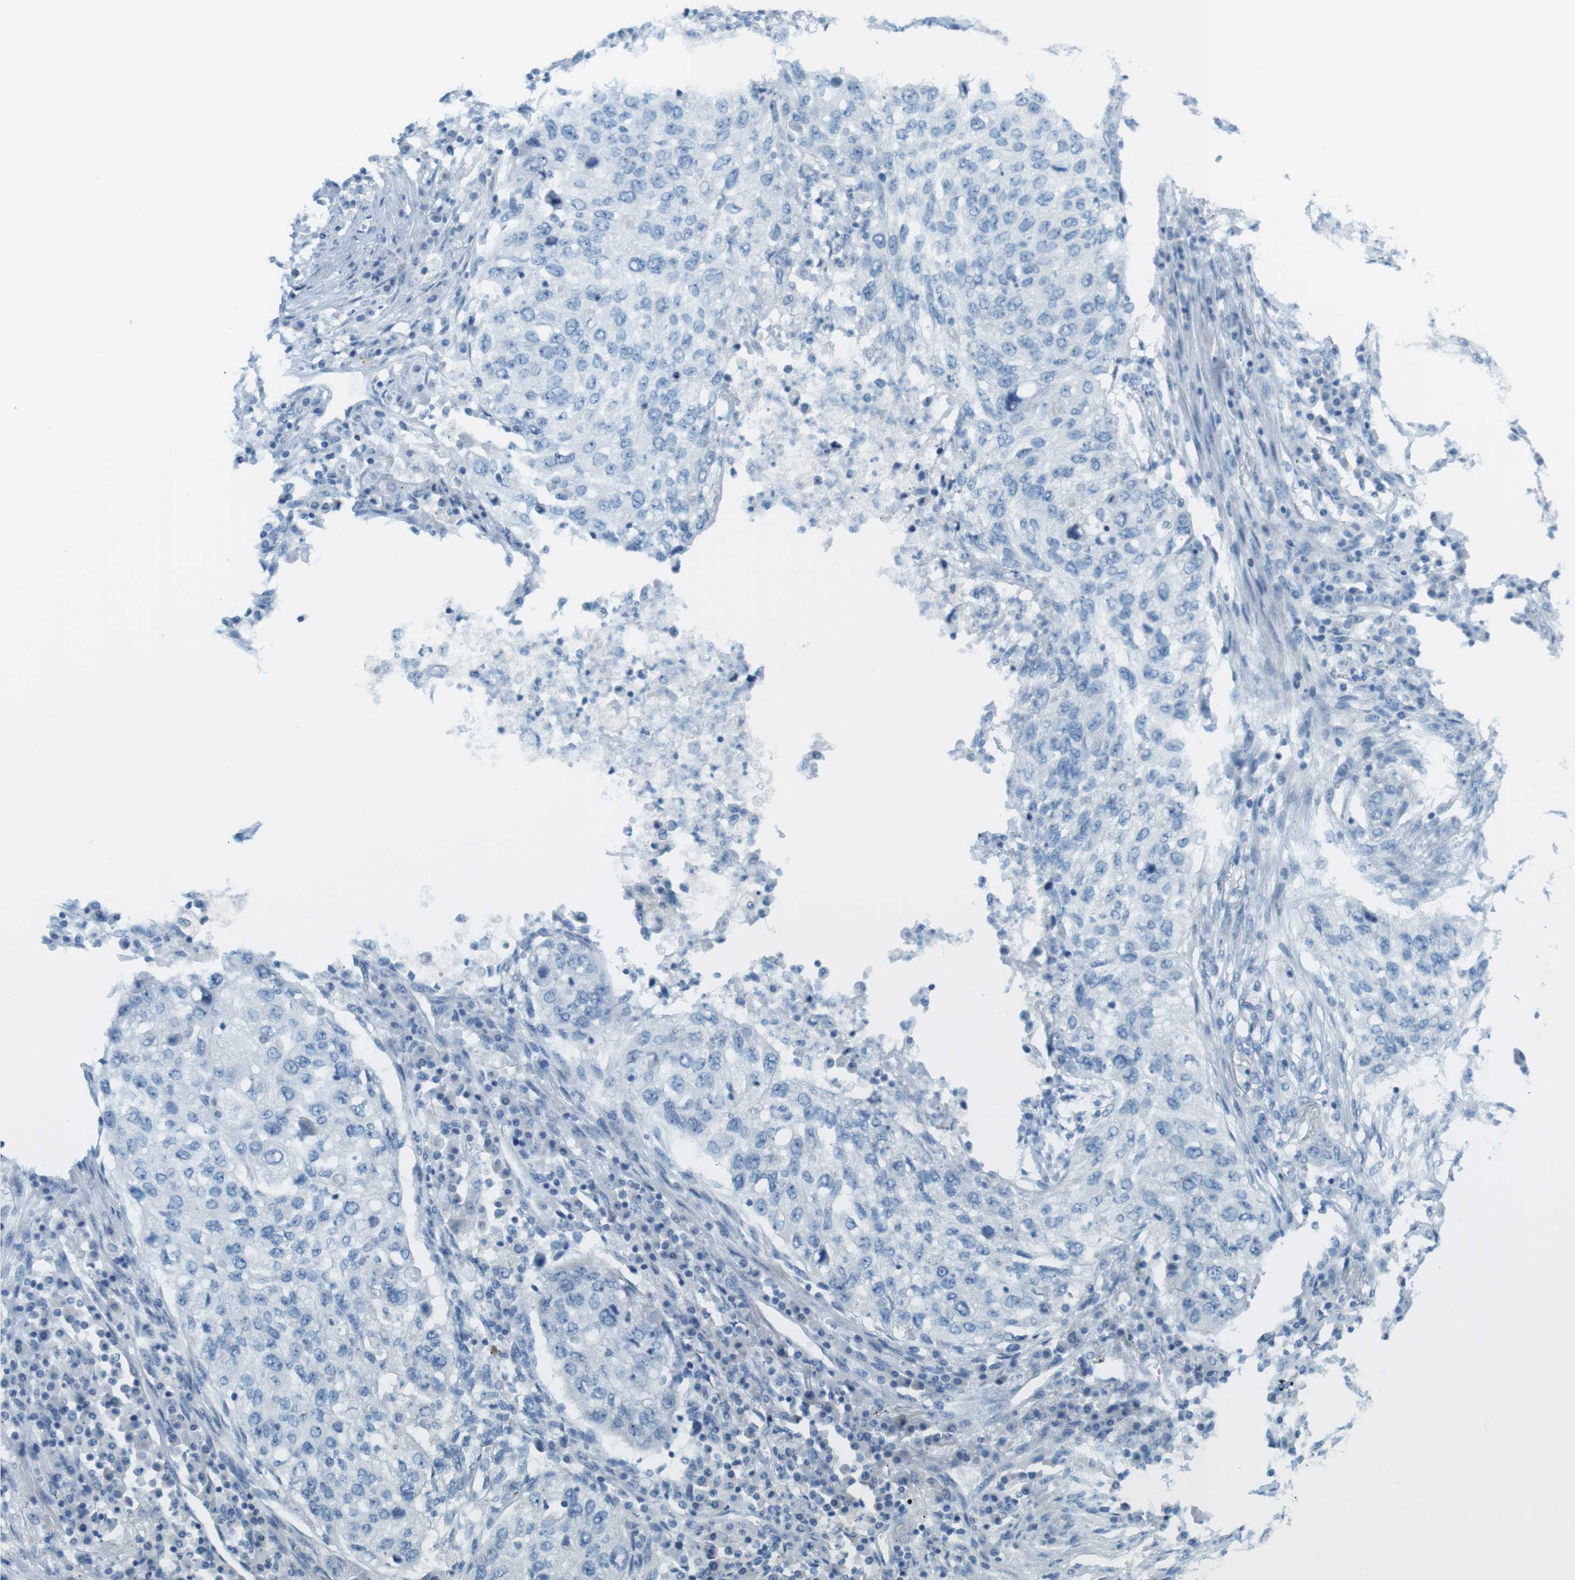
{"staining": {"intensity": "negative", "quantity": "none", "location": "none"}, "tissue": "lung cancer", "cell_type": "Tumor cells", "image_type": "cancer", "snomed": [{"axis": "morphology", "description": "Squamous cell carcinoma, NOS"}, {"axis": "topography", "description": "Lung"}], "caption": "The immunohistochemistry (IHC) photomicrograph has no significant expression in tumor cells of squamous cell carcinoma (lung) tissue. The staining is performed using DAB (3,3'-diaminobenzidine) brown chromogen with nuclei counter-stained in using hematoxylin.", "gene": "MYH9", "patient": {"sex": "female", "age": 63}}